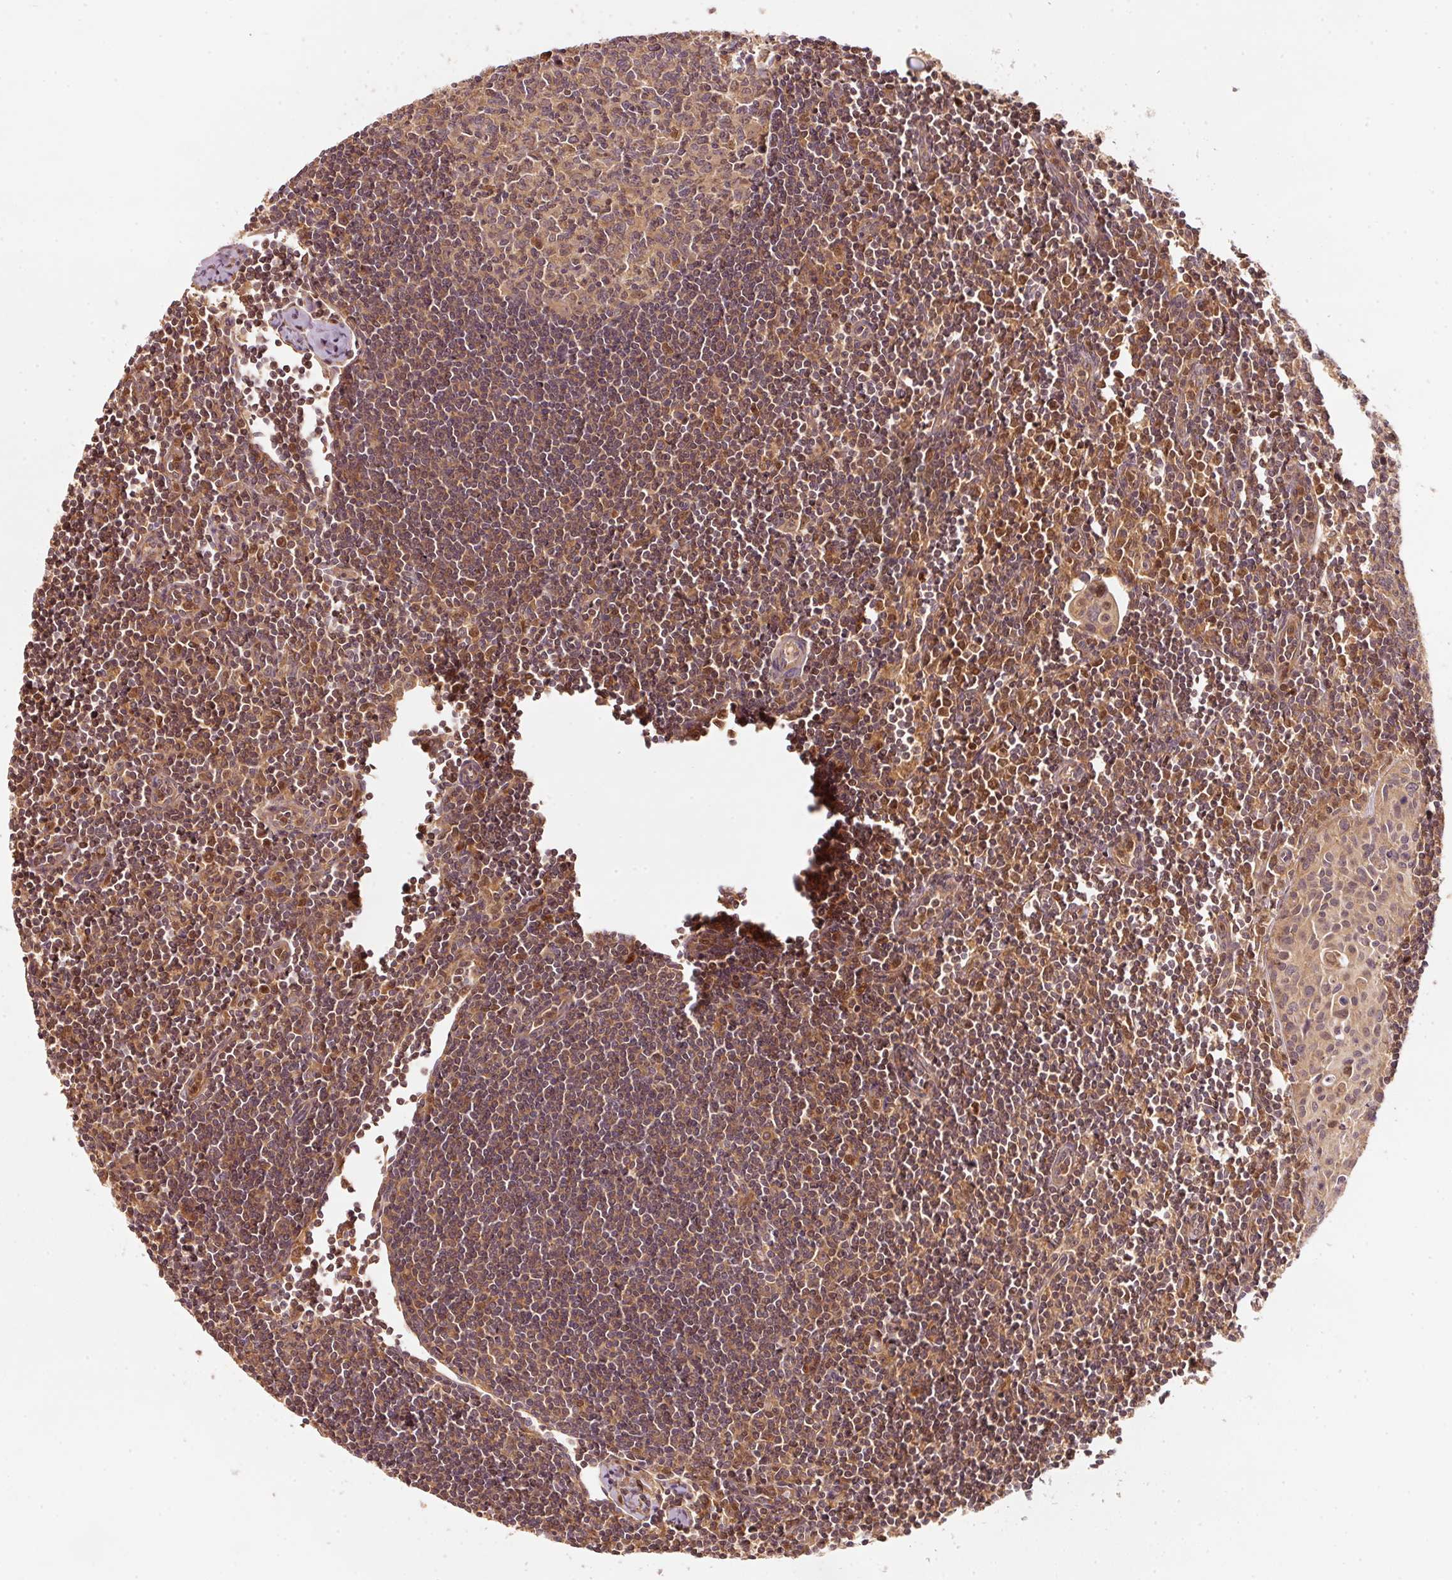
{"staining": {"intensity": "weak", "quantity": ">75%", "location": "cytoplasmic/membranous"}, "tissue": "lymph node", "cell_type": "Germinal center cells", "image_type": "normal", "snomed": [{"axis": "morphology", "description": "Normal tissue, NOS"}, {"axis": "topography", "description": "Lymph node"}], "caption": "DAB (3,3'-diaminobenzidine) immunohistochemical staining of unremarkable lymph node shows weak cytoplasmic/membranous protein expression in about >75% of germinal center cells. The staining was performed using DAB, with brown indicating positive protein expression. Nuclei are stained blue with hematoxylin.", "gene": "RRAS2", "patient": {"sex": "female", "age": 29}}